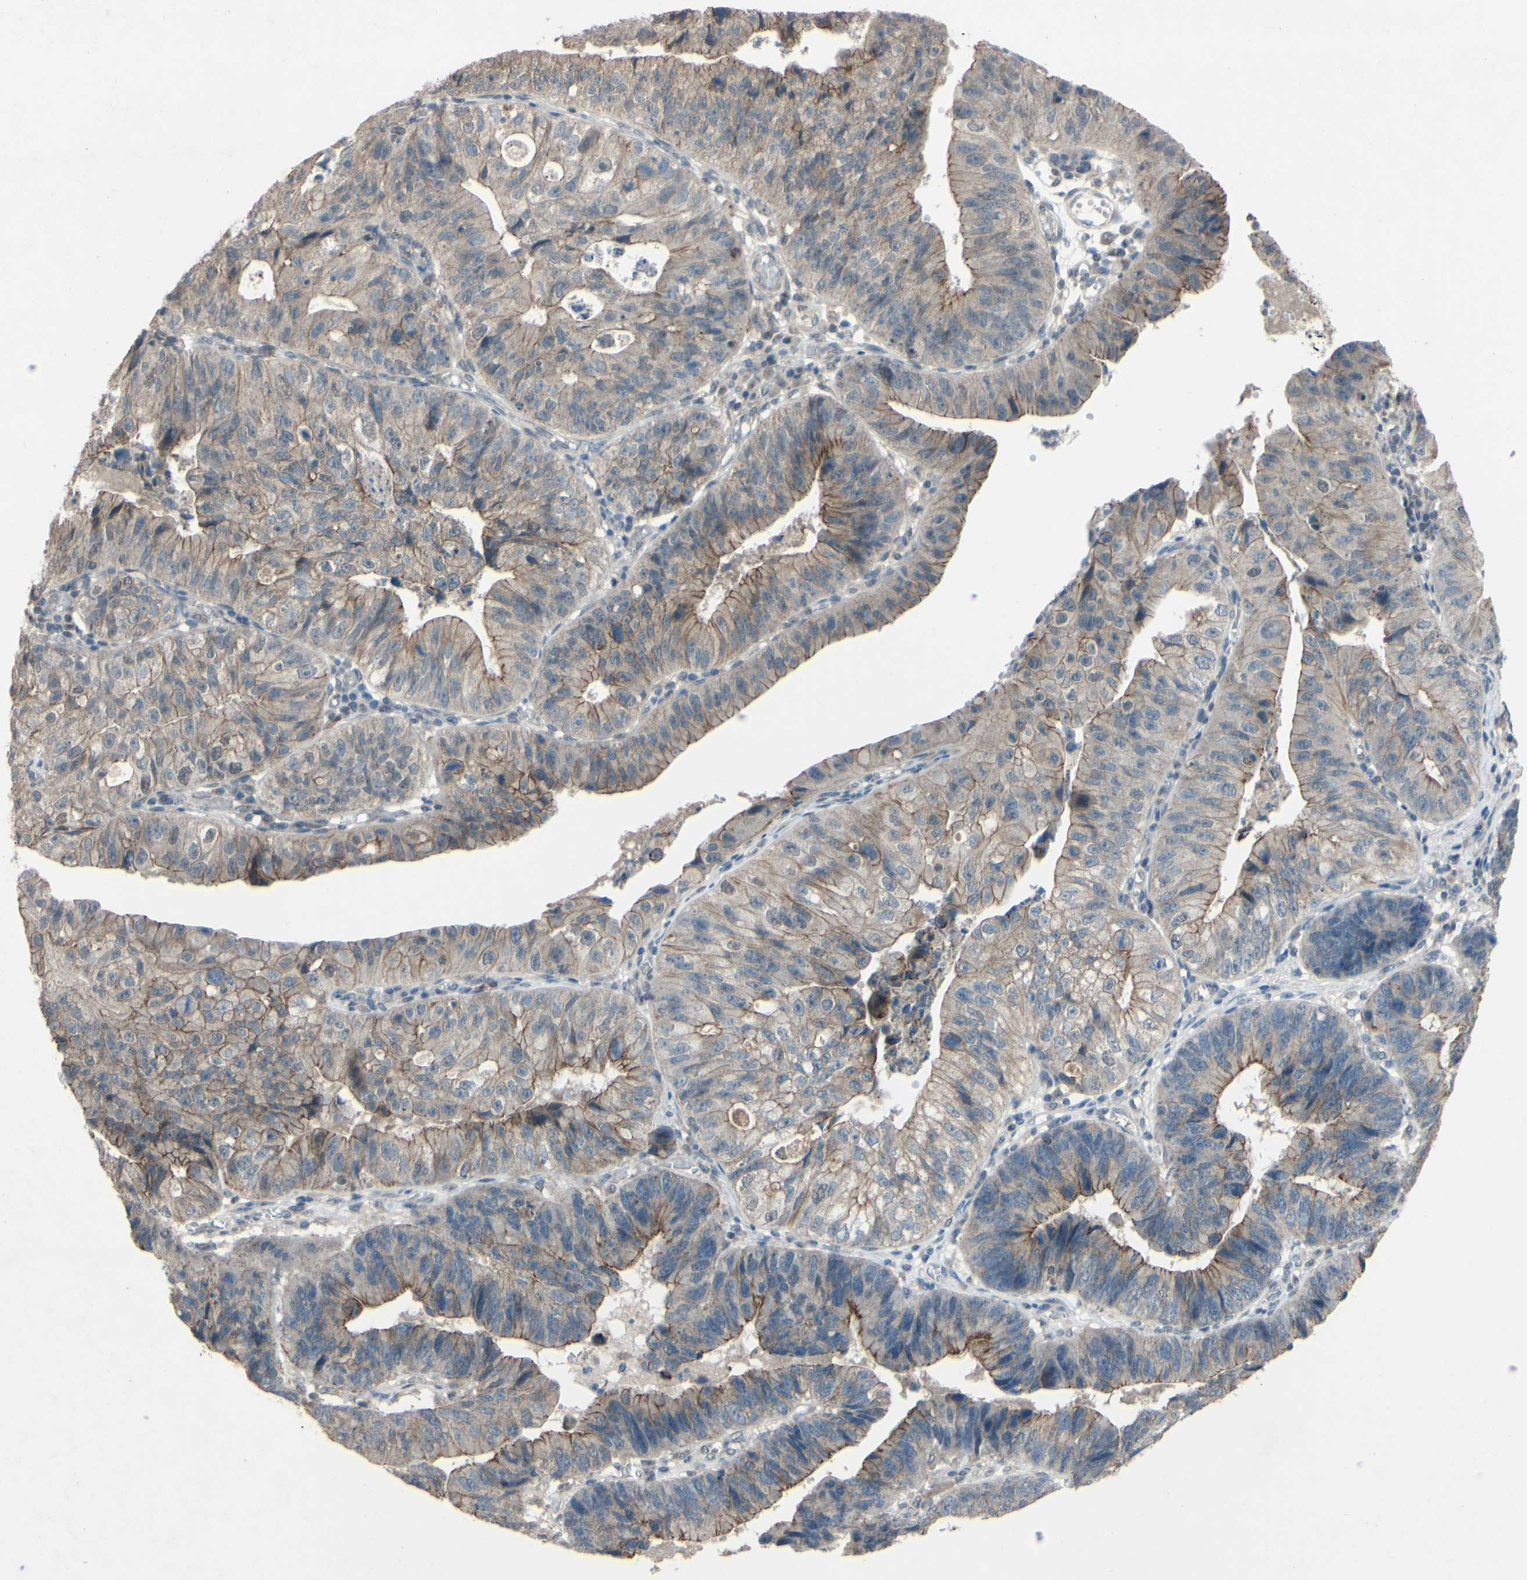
{"staining": {"intensity": "moderate", "quantity": ">75%", "location": "cytoplasmic/membranous"}, "tissue": "stomach cancer", "cell_type": "Tumor cells", "image_type": "cancer", "snomed": [{"axis": "morphology", "description": "Adenocarcinoma, NOS"}, {"axis": "topography", "description": "Stomach"}], "caption": "An immunohistochemistry (IHC) micrograph of tumor tissue is shown. Protein staining in brown highlights moderate cytoplasmic/membranous positivity in stomach cancer within tumor cells. (Stains: DAB (3,3'-diaminobenzidine) in brown, nuclei in blue, Microscopy: brightfield microscopy at high magnification).", "gene": "CDCP1", "patient": {"sex": "male", "age": 59}}